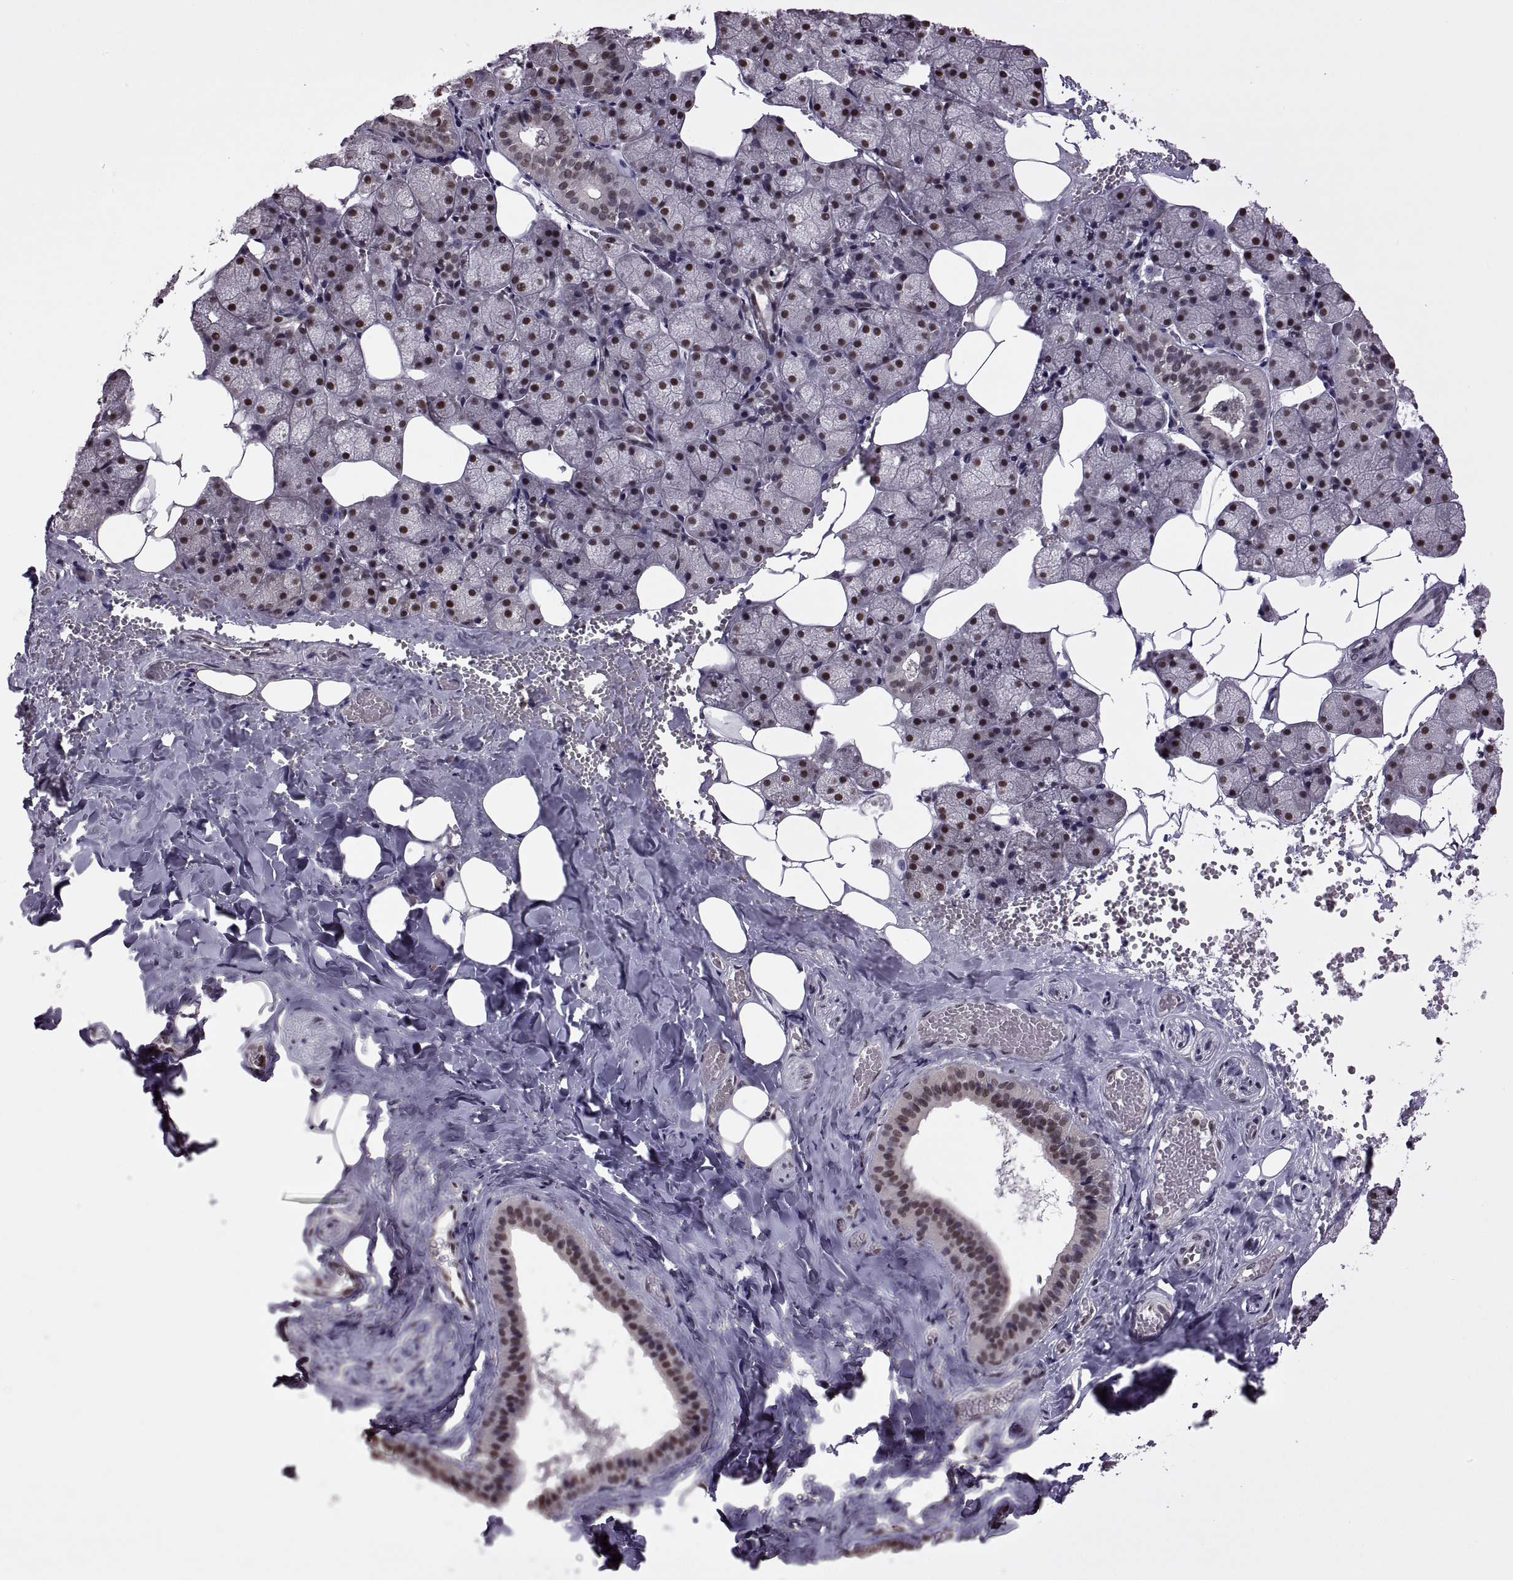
{"staining": {"intensity": "strong", "quantity": "25%-75%", "location": "nuclear"}, "tissue": "salivary gland", "cell_type": "Glandular cells", "image_type": "normal", "snomed": [{"axis": "morphology", "description": "Normal tissue, NOS"}, {"axis": "topography", "description": "Salivary gland"}], "caption": "Brown immunohistochemical staining in normal human salivary gland reveals strong nuclear expression in approximately 25%-75% of glandular cells. Using DAB (brown) and hematoxylin (blue) stains, captured at high magnification using brightfield microscopy.", "gene": "INTS3", "patient": {"sex": "male", "age": 38}}